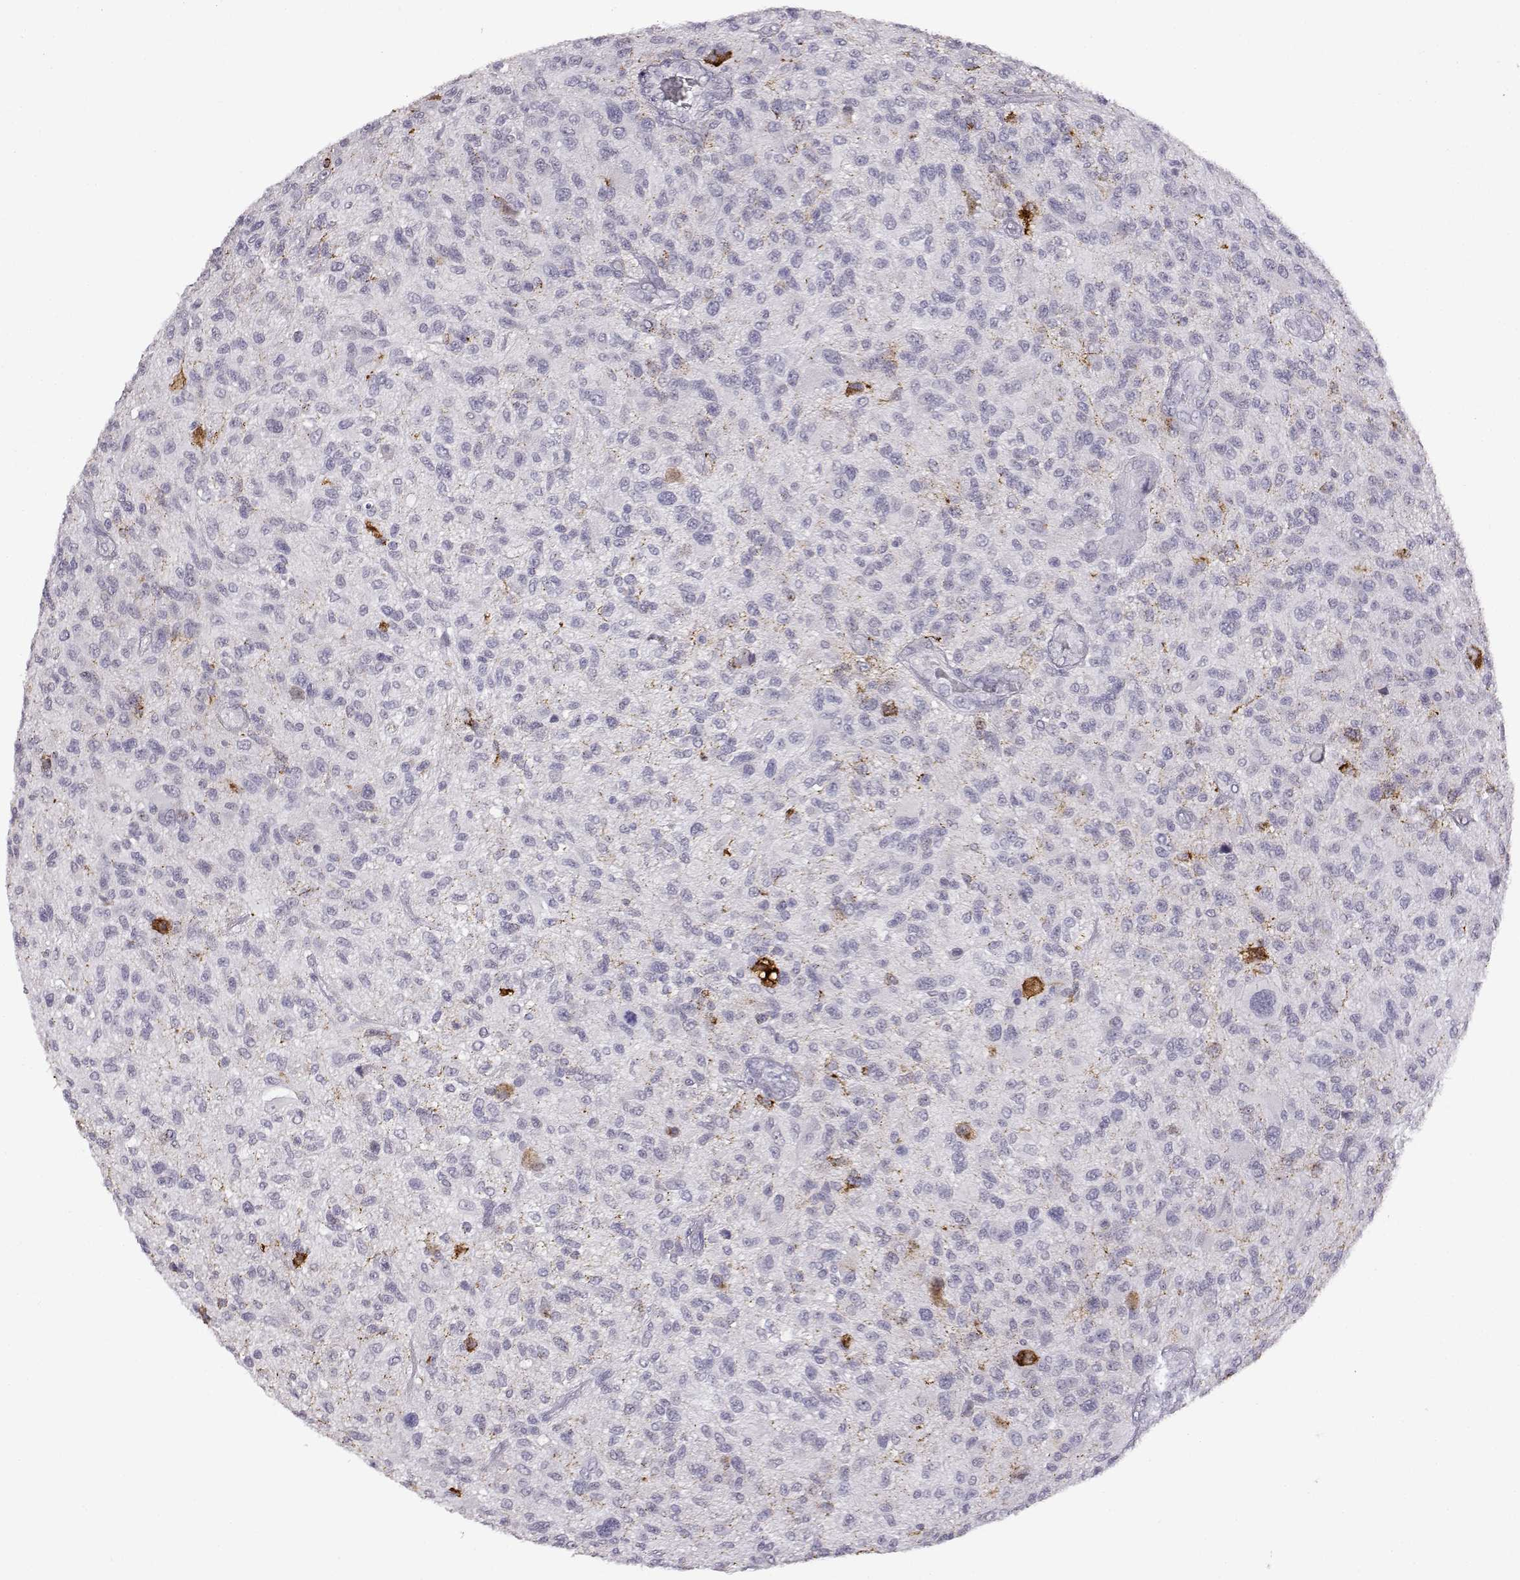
{"staining": {"intensity": "negative", "quantity": "none", "location": "none"}, "tissue": "glioma", "cell_type": "Tumor cells", "image_type": "cancer", "snomed": [{"axis": "morphology", "description": "Glioma, malignant, High grade"}, {"axis": "topography", "description": "Brain"}], "caption": "High magnification brightfield microscopy of malignant high-grade glioma stained with DAB (brown) and counterstained with hematoxylin (blue): tumor cells show no significant expression.", "gene": "VGF", "patient": {"sex": "male", "age": 47}}